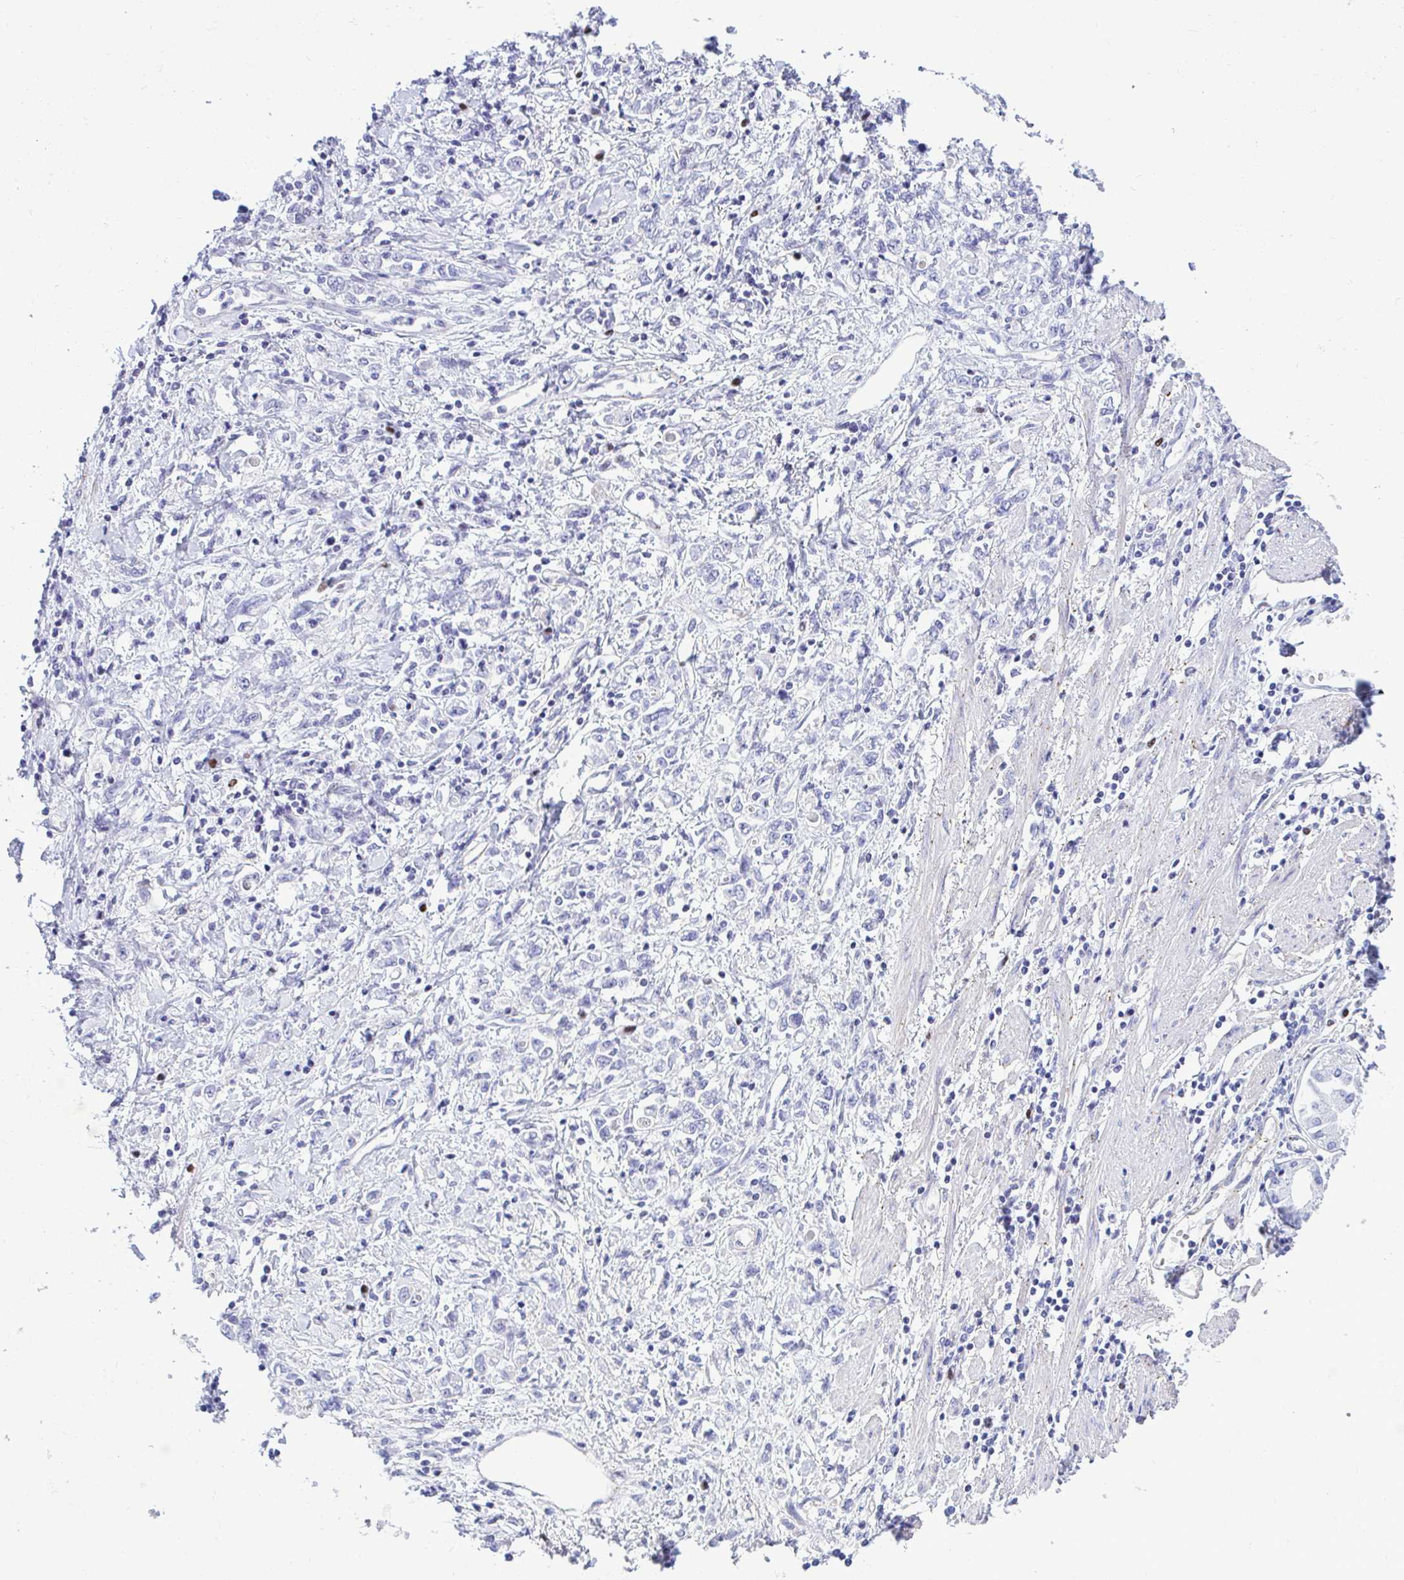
{"staining": {"intensity": "negative", "quantity": "none", "location": "none"}, "tissue": "stomach cancer", "cell_type": "Tumor cells", "image_type": "cancer", "snomed": [{"axis": "morphology", "description": "Adenocarcinoma, NOS"}, {"axis": "topography", "description": "Stomach"}], "caption": "Image shows no significant protein positivity in tumor cells of stomach cancer (adenocarcinoma). Brightfield microscopy of immunohistochemistry stained with DAB (3,3'-diaminobenzidine) (brown) and hematoxylin (blue), captured at high magnification.", "gene": "SLC25A51", "patient": {"sex": "female", "age": 76}}